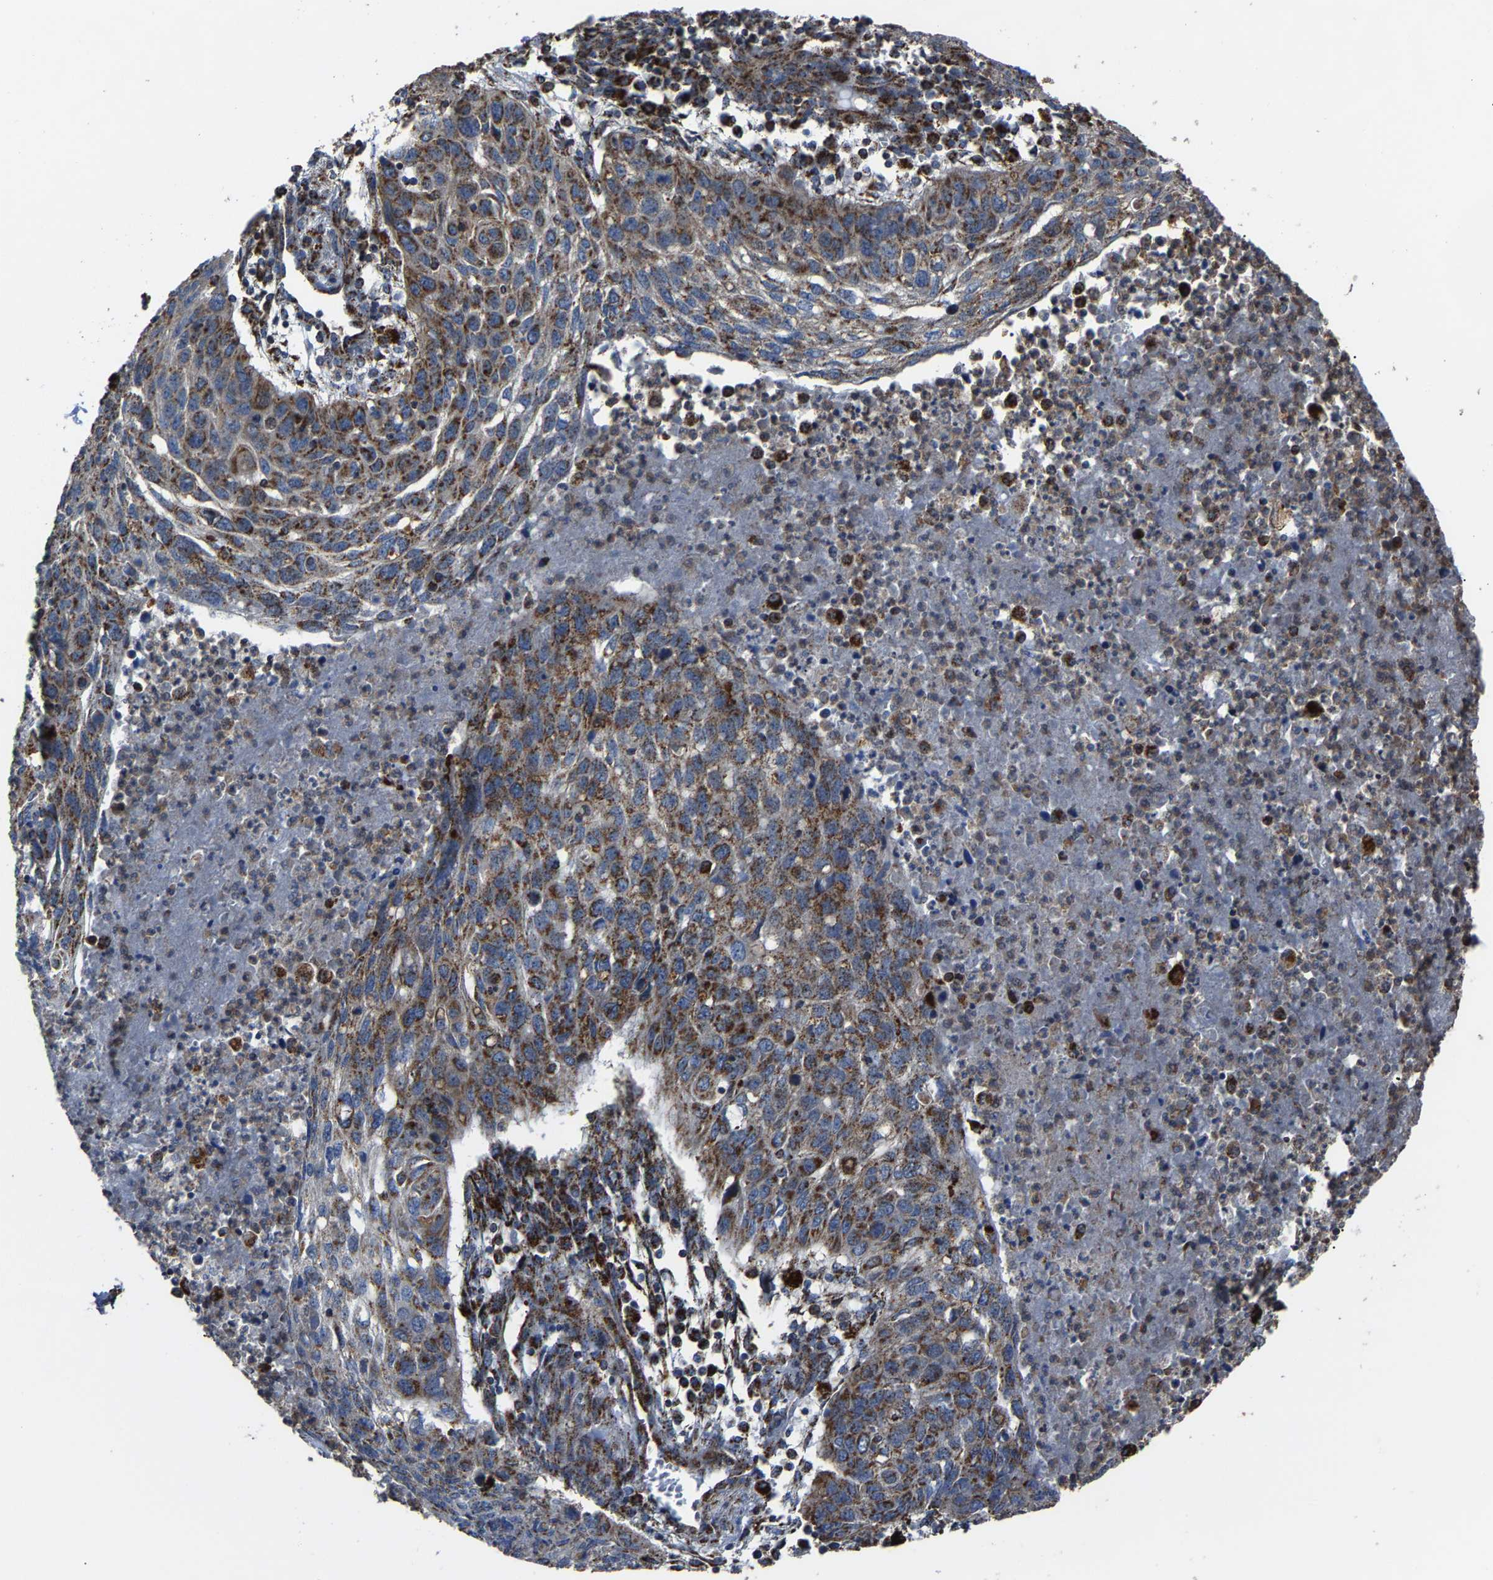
{"staining": {"intensity": "moderate", "quantity": ">75%", "location": "cytoplasmic/membranous"}, "tissue": "lung cancer", "cell_type": "Tumor cells", "image_type": "cancer", "snomed": [{"axis": "morphology", "description": "Squamous cell carcinoma, NOS"}, {"axis": "topography", "description": "Lung"}], "caption": "Approximately >75% of tumor cells in lung cancer (squamous cell carcinoma) exhibit moderate cytoplasmic/membranous protein staining as visualized by brown immunohistochemical staining.", "gene": "NDUFV3", "patient": {"sex": "female", "age": 63}}